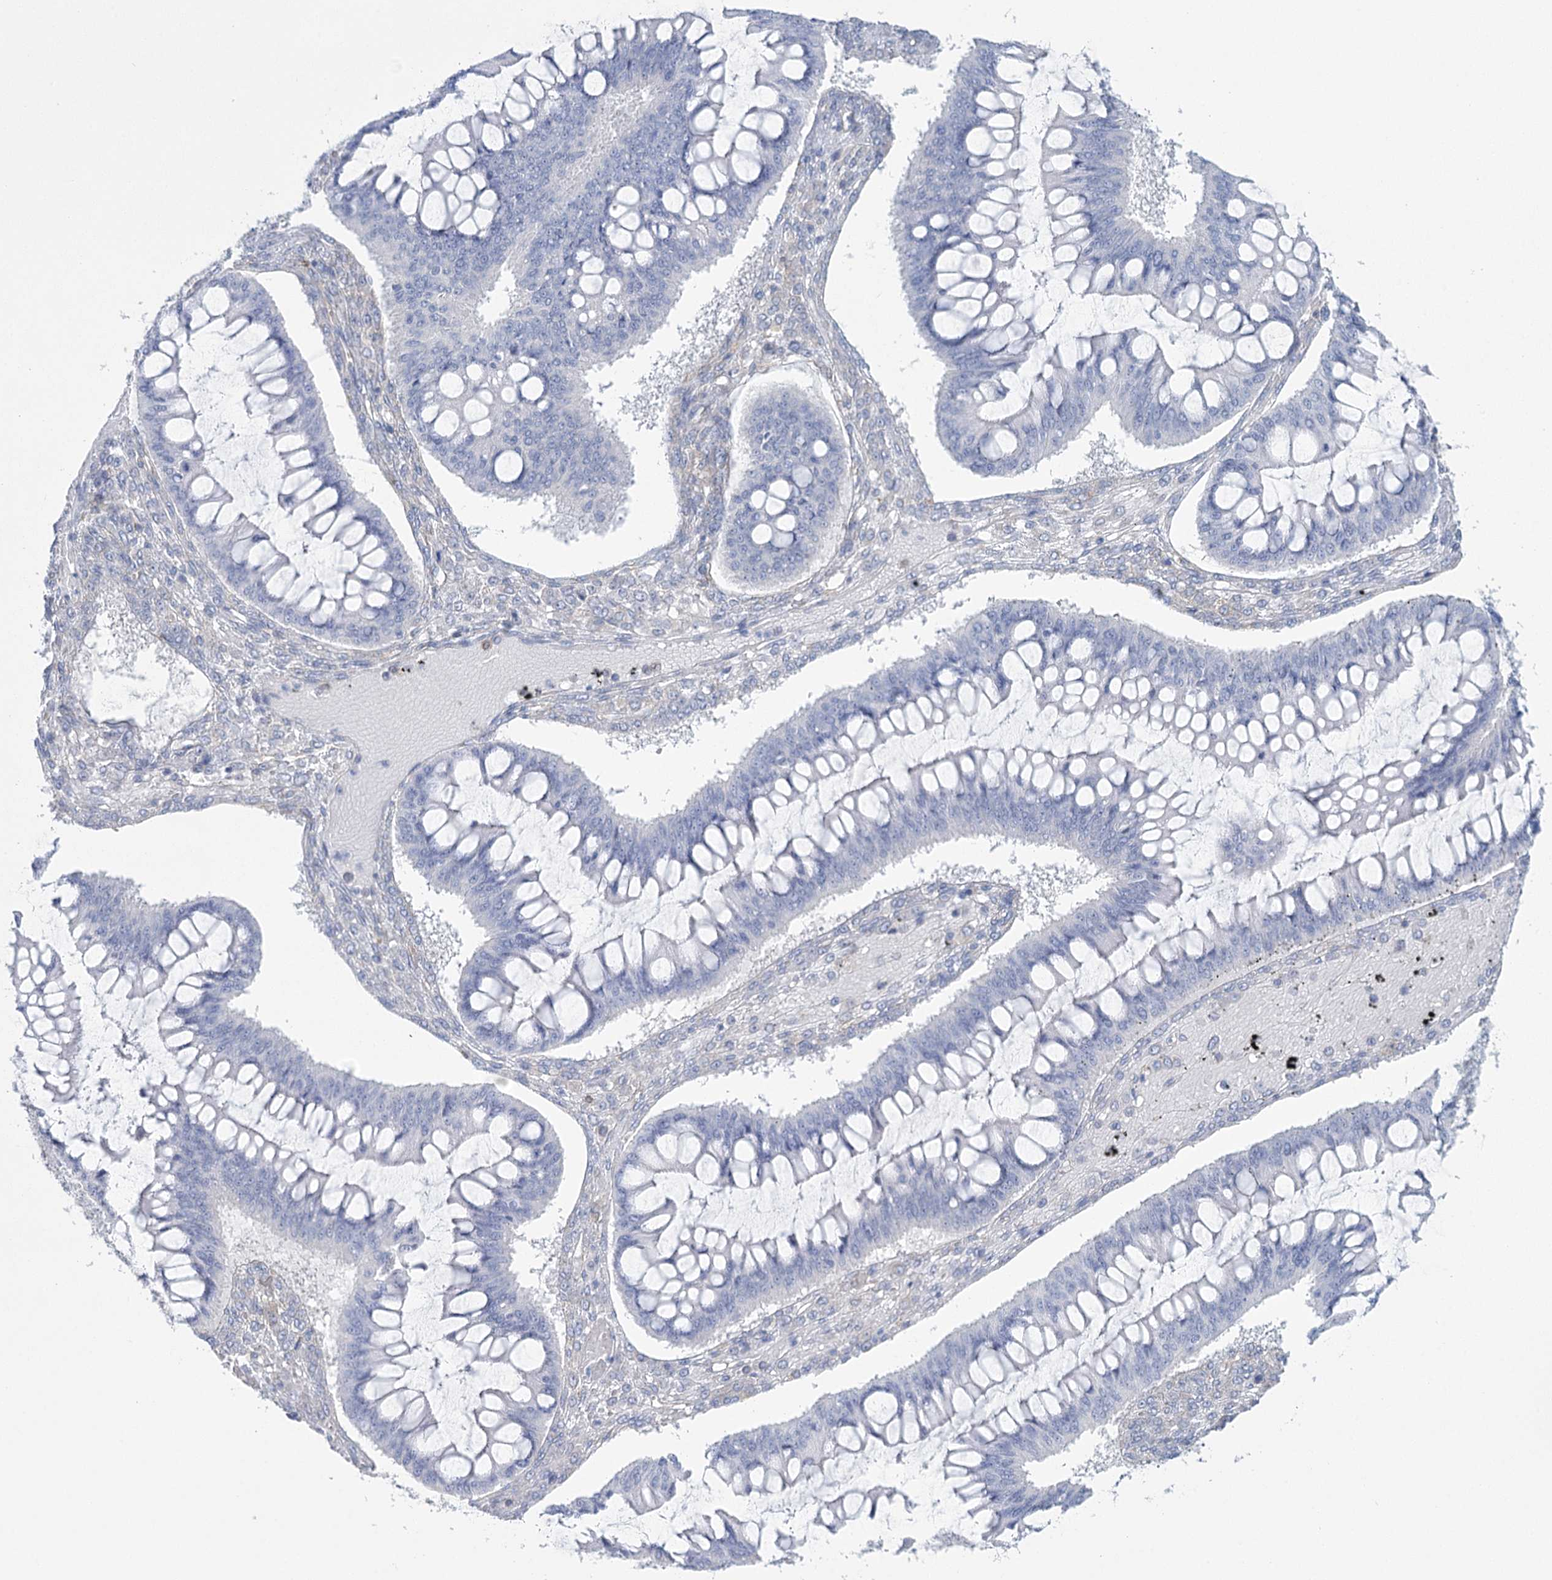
{"staining": {"intensity": "negative", "quantity": "none", "location": "none"}, "tissue": "ovarian cancer", "cell_type": "Tumor cells", "image_type": "cancer", "snomed": [{"axis": "morphology", "description": "Cystadenocarcinoma, mucinous, NOS"}, {"axis": "topography", "description": "Ovary"}], "caption": "IHC histopathology image of human ovarian mucinous cystadenocarcinoma stained for a protein (brown), which displays no positivity in tumor cells.", "gene": "CCDC88A", "patient": {"sex": "female", "age": 73}}